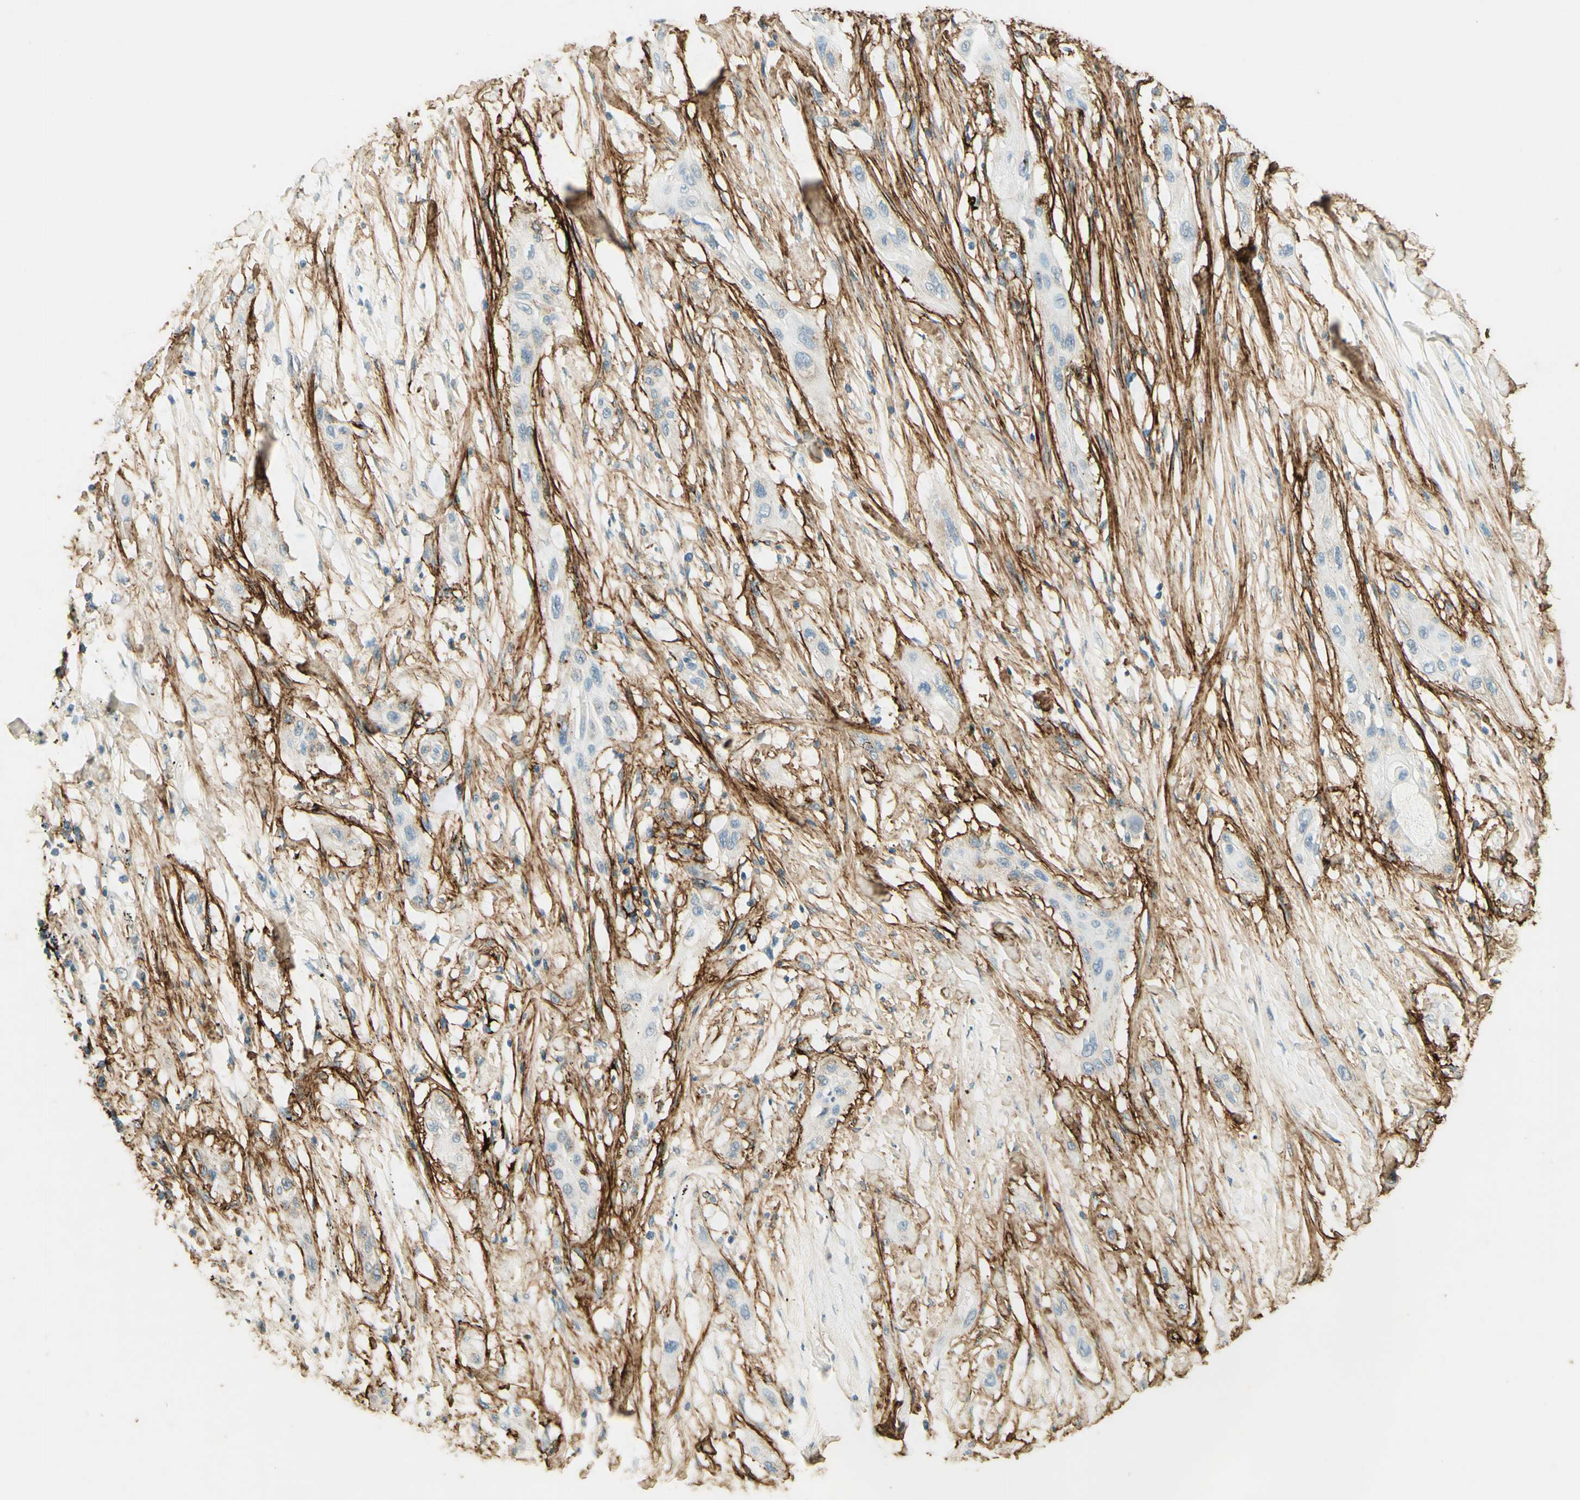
{"staining": {"intensity": "negative", "quantity": "none", "location": "none"}, "tissue": "lung cancer", "cell_type": "Tumor cells", "image_type": "cancer", "snomed": [{"axis": "morphology", "description": "Squamous cell carcinoma, NOS"}, {"axis": "topography", "description": "Lung"}], "caption": "This is an IHC histopathology image of lung cancer. There is no positivity in tumor cells.", "gene": "TNN", "patient": {"sex": "female", "age": 47}}